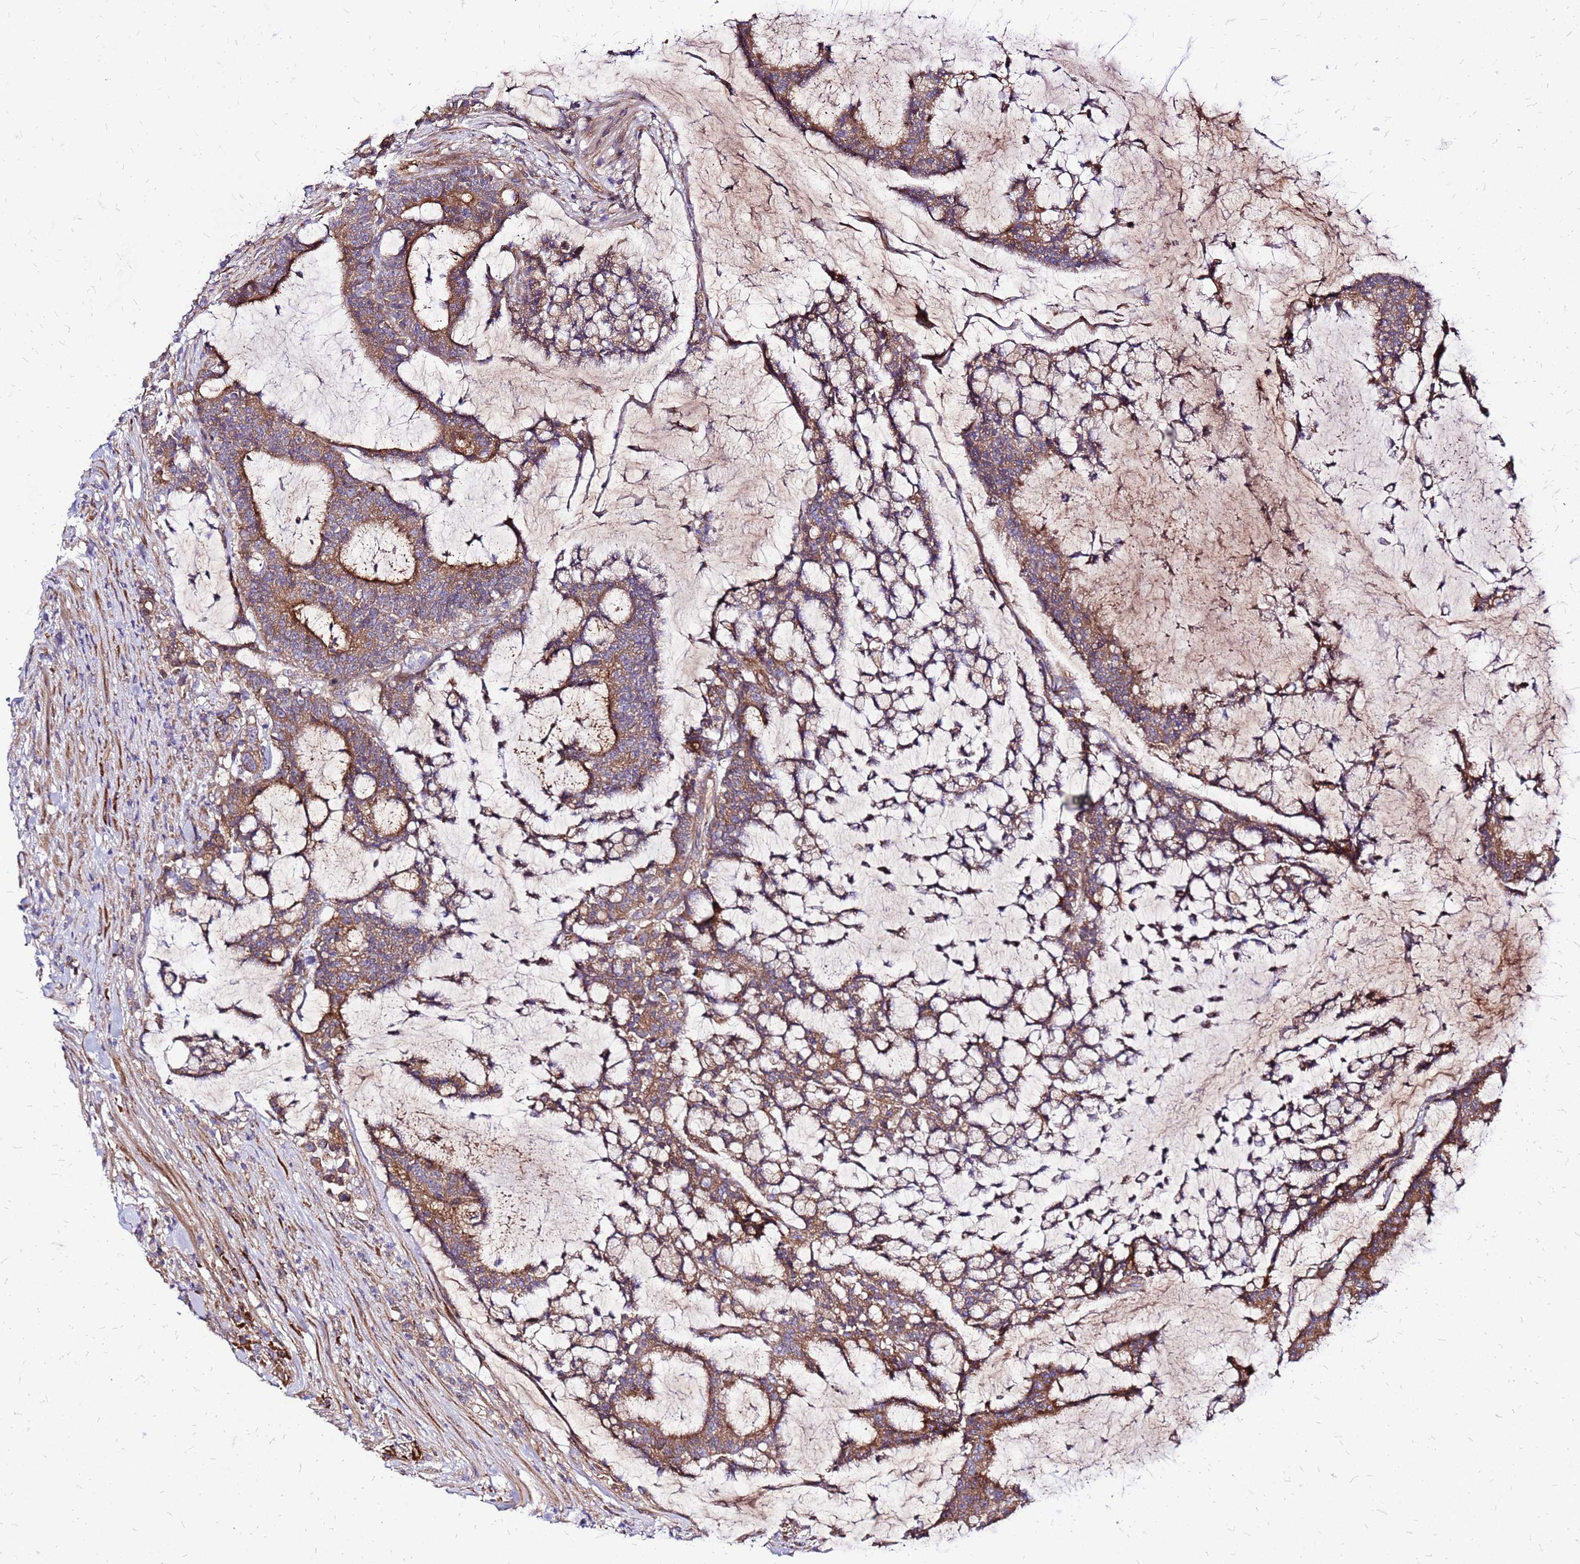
{"staining": {"intensity": "moderate", "quantity": ">75%", "location": "cytoplasmic/membranous"}, "tissue": "colorectal cancer", "cell_type": "Tumor cells", "image_type": "cancer", "snomed": [{"axis": "morphology", "description": "Adenocarcinoma, NOS"}, {"axis": "topography", "description": "Colon"}], "caption": "IHC micrograph of adenocarcinoma (colorectal) stained for a protein (brown), which shows medium levels of moderate cytoplasmic/membranous expression in about >75% of tumor cells.", "gene": "VMO1", "patient": {"sex": "female", "age": 84}}